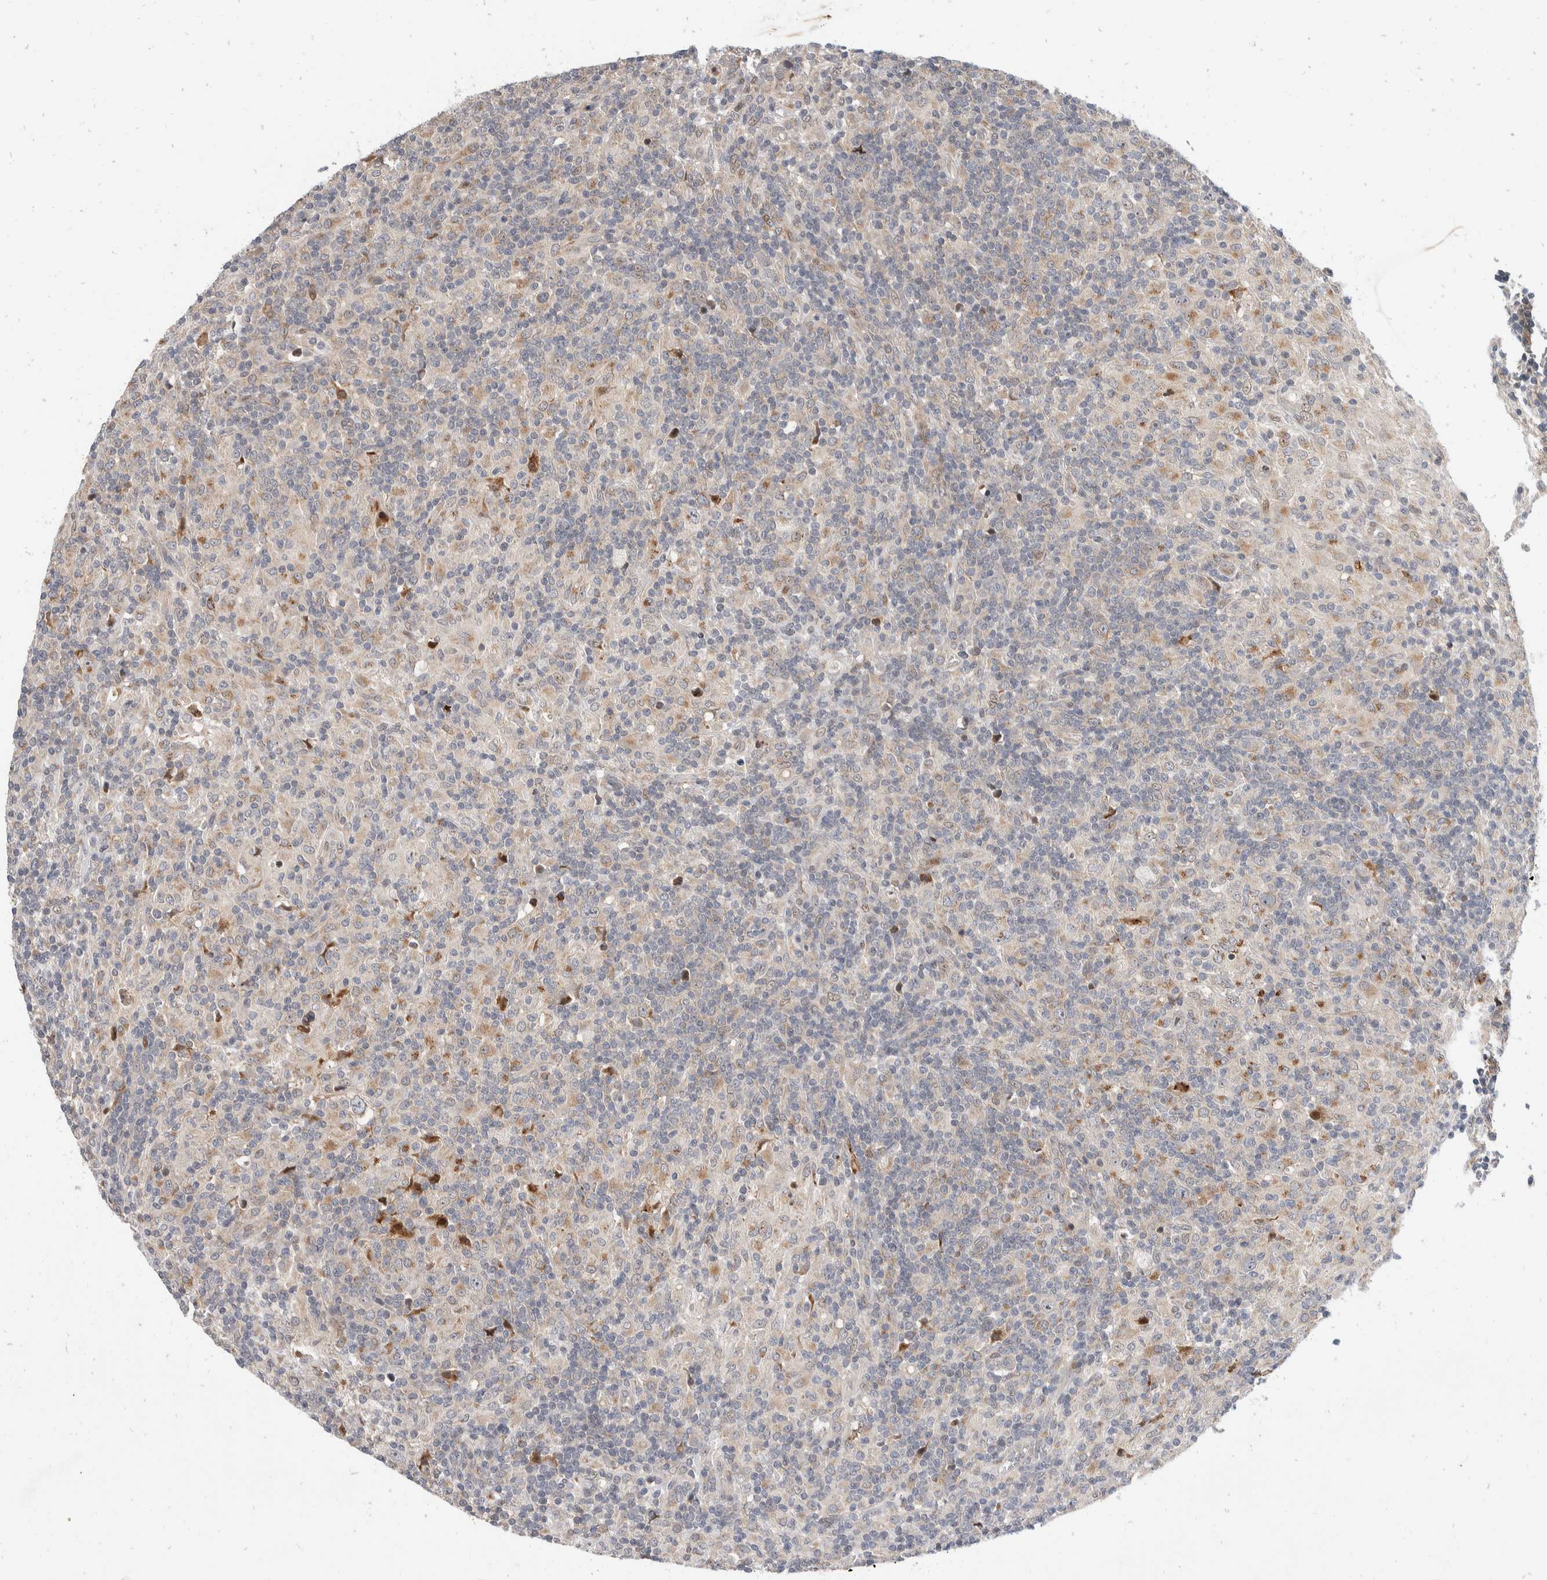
{"staining": {"intensity": "weak", "quantity": "<25%", "location": "cytoplasmic/membranous,nuclear"}, "tissue": "lymphoma", "cell_type": "Tumor cells", "image_type": "cancer", "snomed": [{"axis": "morphology", "description": "Hodgkin's disease, NOS"}, {"axis": "topography", "description": "Lymph node"}], "caption": "Immunohistochemical staining of lymphoma reveals no significant positivity in tumor cells.", "gene": "ZNF703", "patient": {"sex": "male", "age": 70}}